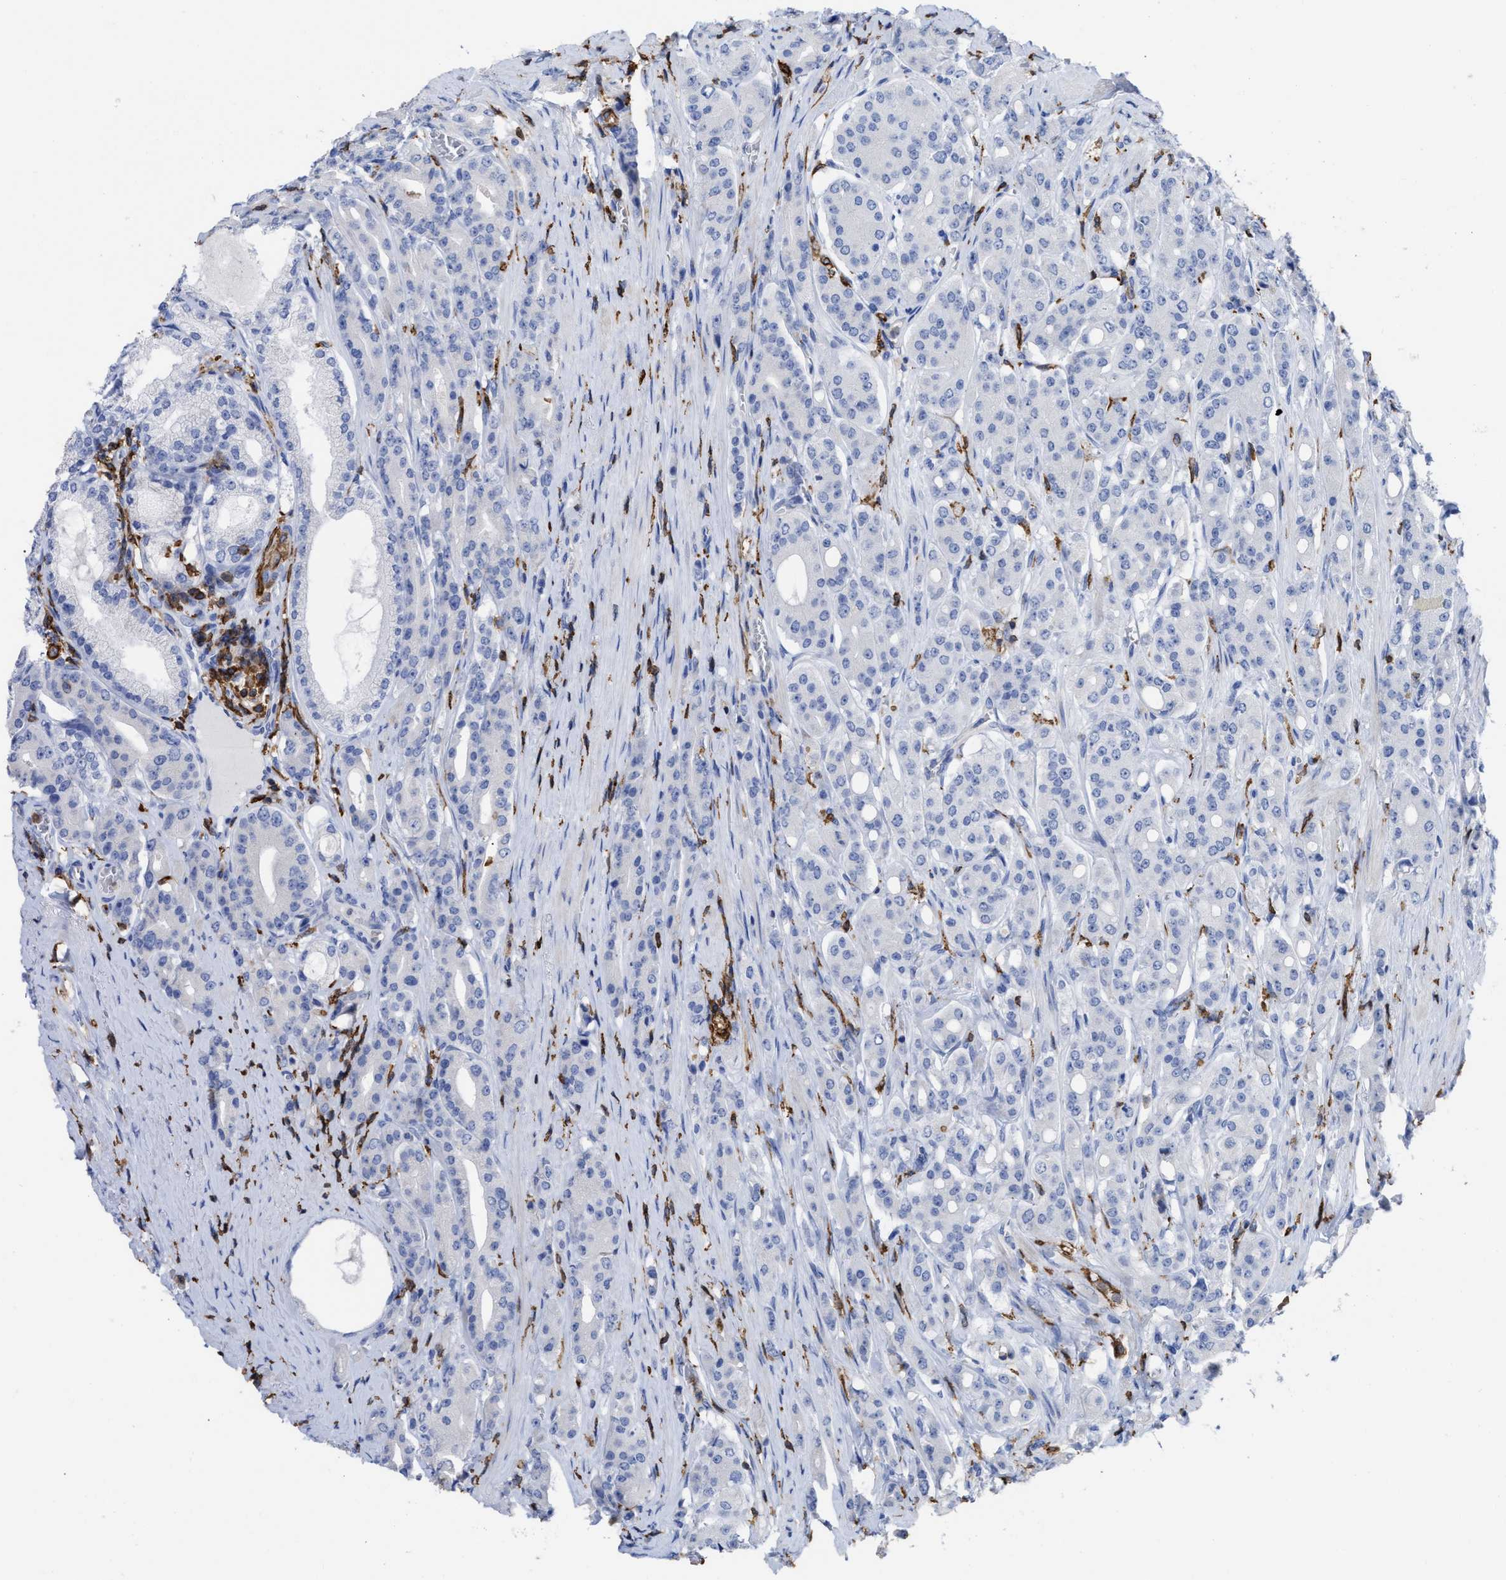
{"staining": {"intensity": "negative", "quantity": "none", "location": "none"}, "tissue": "prostate cancer", "cell_type": "Tumor cells", "image_type": "cancer", "snomed": [{"axis": "morphology", "description": "Adenocarcinoma, High grade"}, {"axis": "topography", "description": "Prostate"}], "caption": "Human adenocarcinoma (high-grade) (prostate) stained for a protein using IHC shows no staining in tumor cells.", "gene": "HCLS1", "patient": {"sex": "male", "age": 71}}